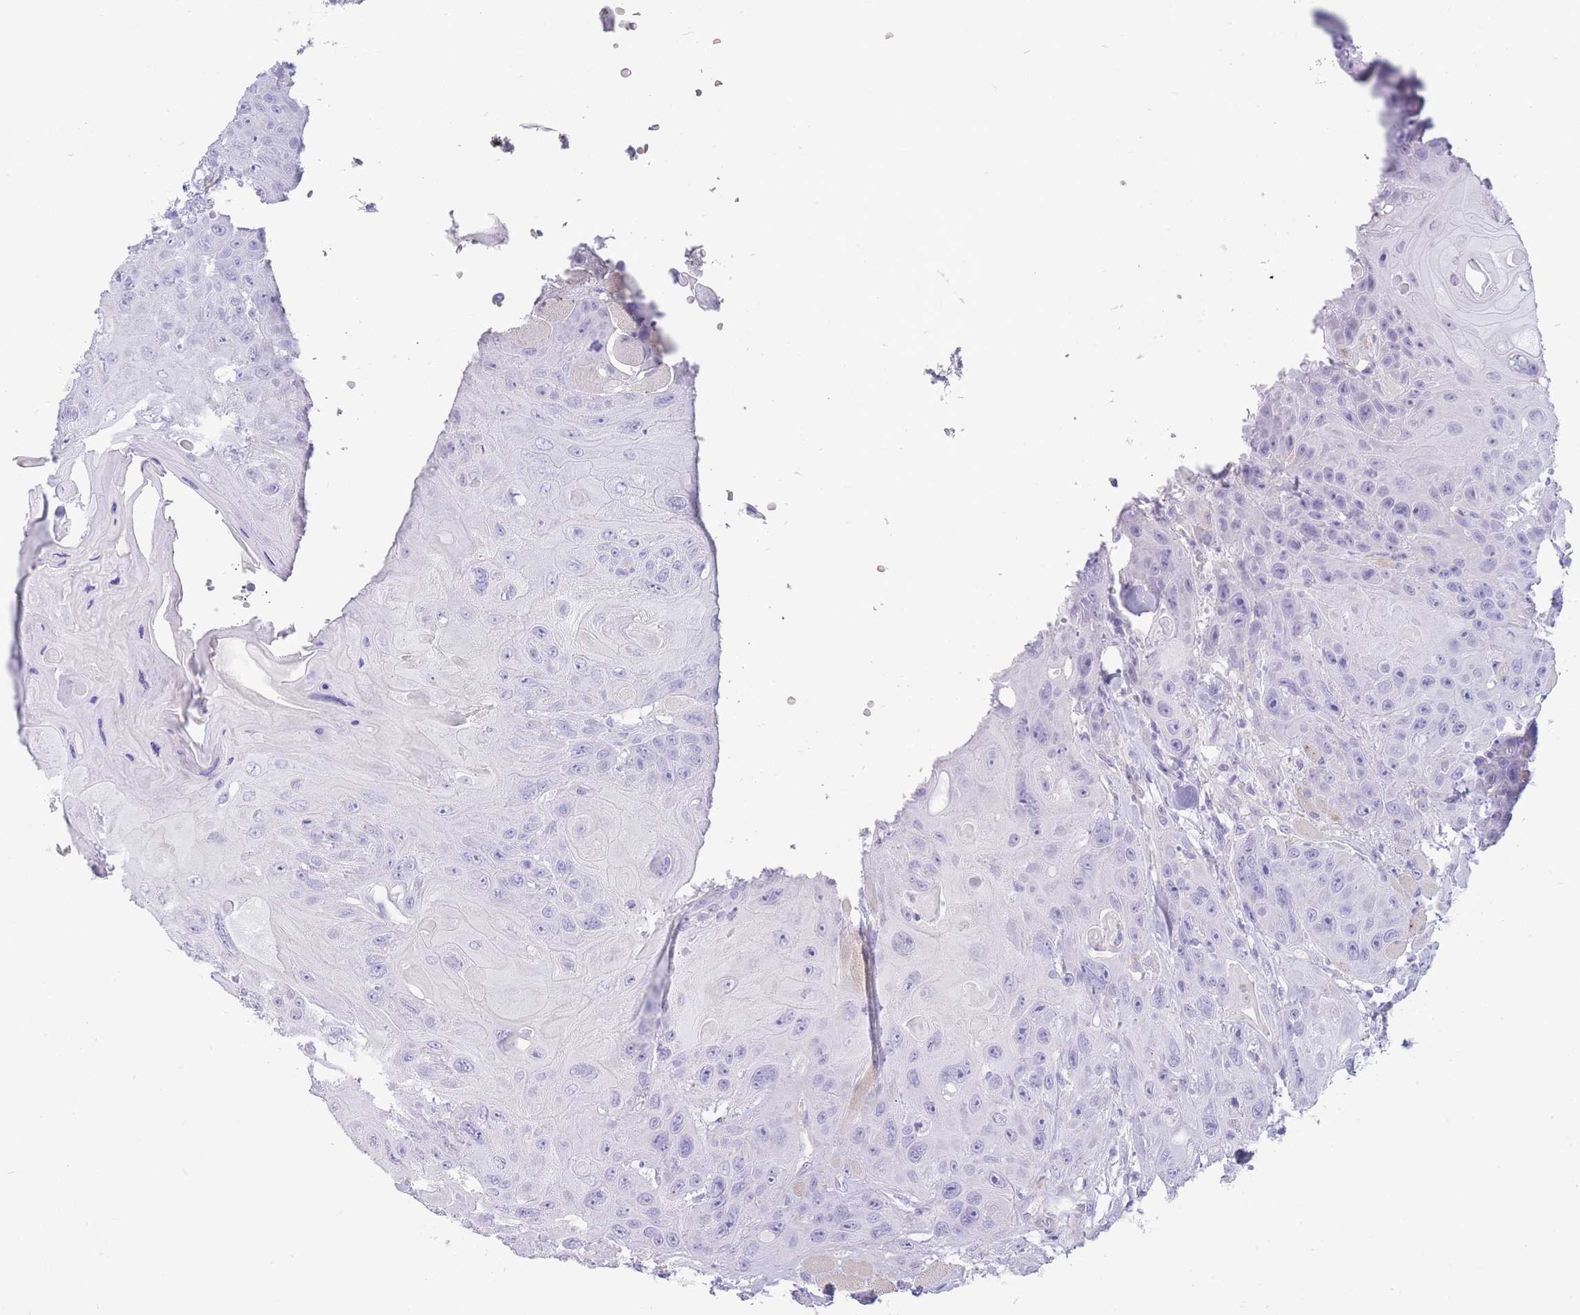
{"staining": {"intensity": "negative", "quantity": "none", "location": "none"}, "tissue": "head and neck cancer", "cell_type": "Tumor cells", "image_type": "cancer", "snomed": [{"axis": "morphology", "description": "Squamous cell carcinoma, NOS"}, {"axis": "topography", "description": "Head-Neck"}], "caption": "IHC of head and neck cancer (squamous cell carcinoma) exhibits no expression in tumor cells. (DAB immunohistochemistry visualized using brightfield microscopy, high magnification).", "gene": "UPK1A", "patient": {"sex": "female", "age": 59}}